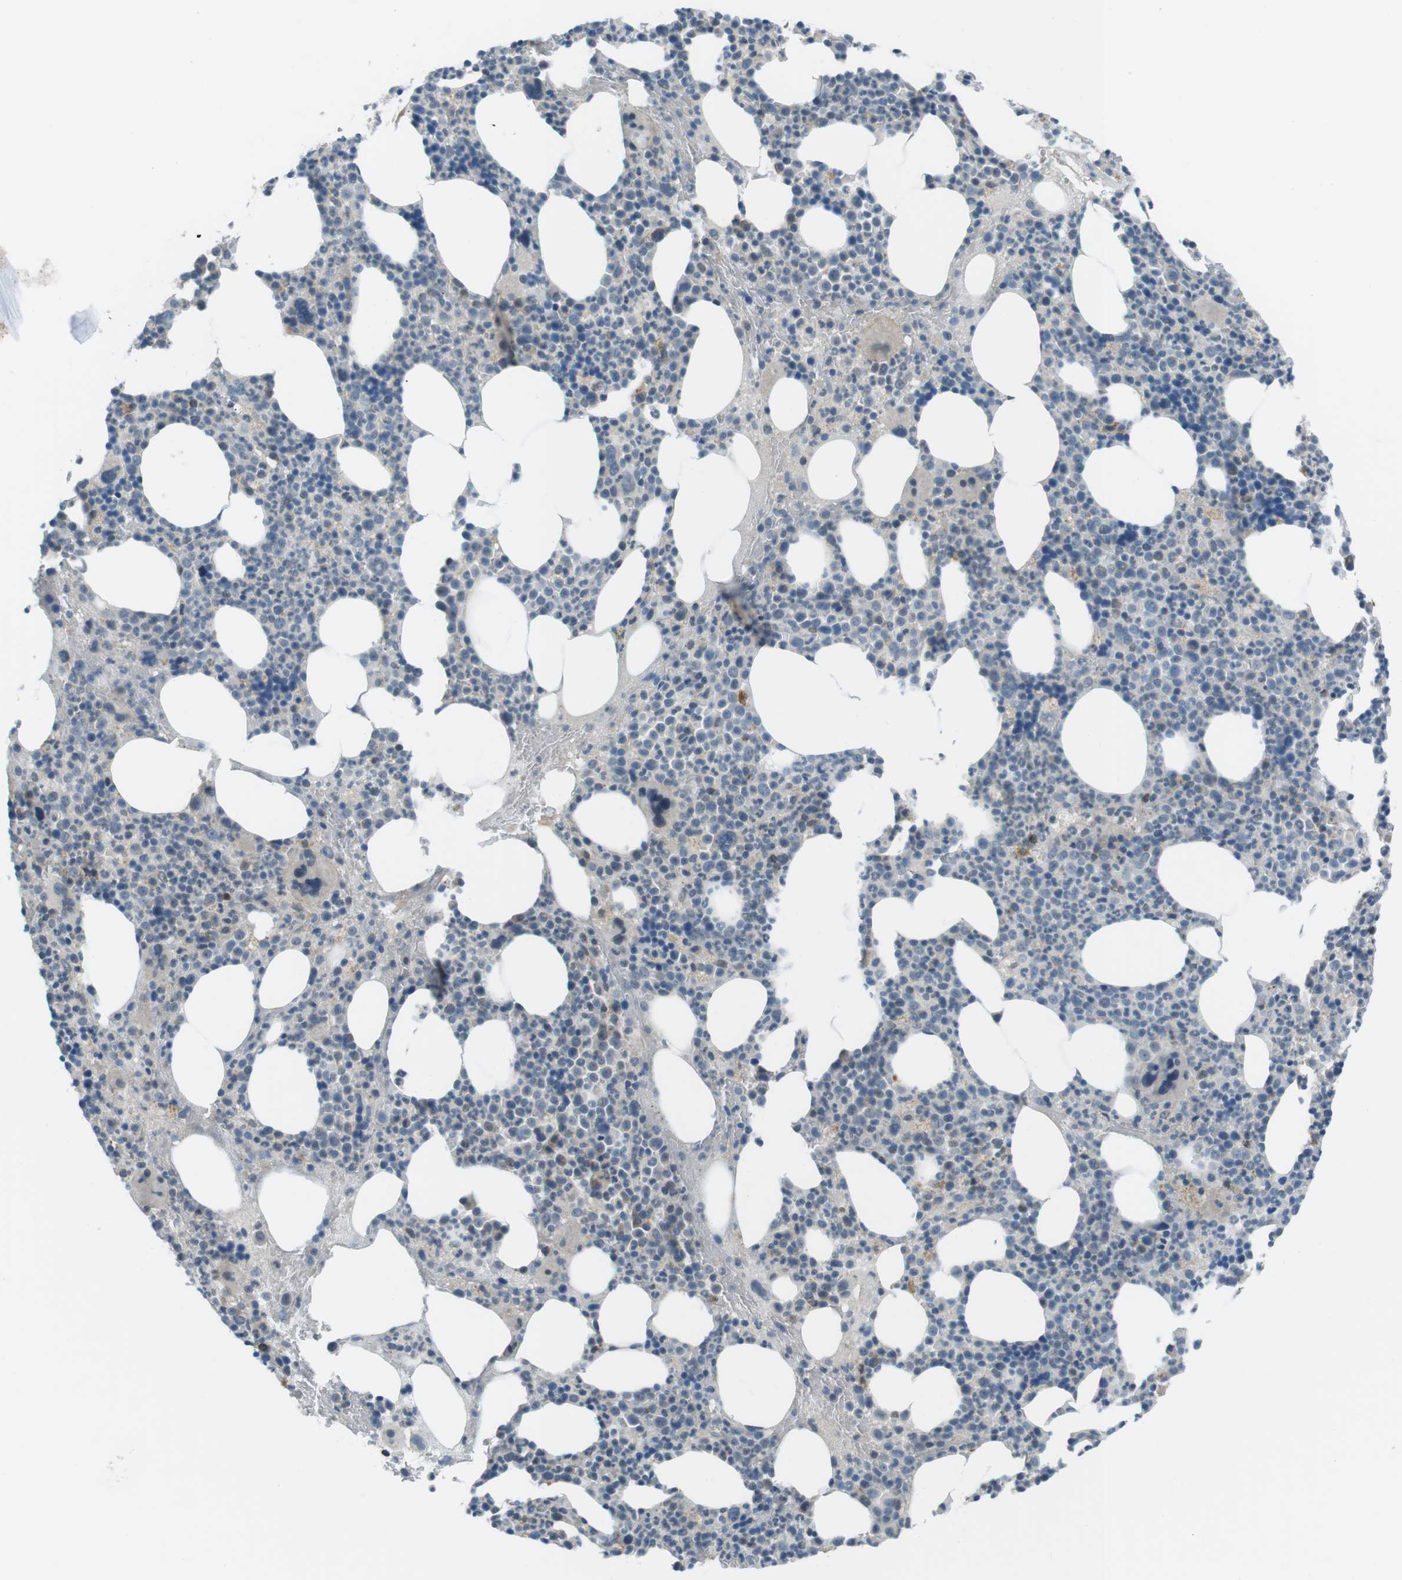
{"staining": {"intensity": "weak", "quantity": "<25%", "location": "cytoplasmic/membranous"}, "tissue": "bone marrow", "cell_type": "Hematopoietic cells", "image_type": "normal", "snomed": [{"axis": "morphology", "description": "Normal tissue, NOS"}, {"axis": "morphology", "description": "Inflammation, NOS"}, {"axis": "topography", "description": "Bone marrow"}], "caption": "High magnification brightfield microscopy of benign bone marrow stained with DAB (3,3'-diaminobenzidine) (brown) and counterstained with hematoxylin (blue): hematopoietic cells show no significant positivity.", "gene": "FCRLA", "patient": {"sex": "male", "age": 73}}